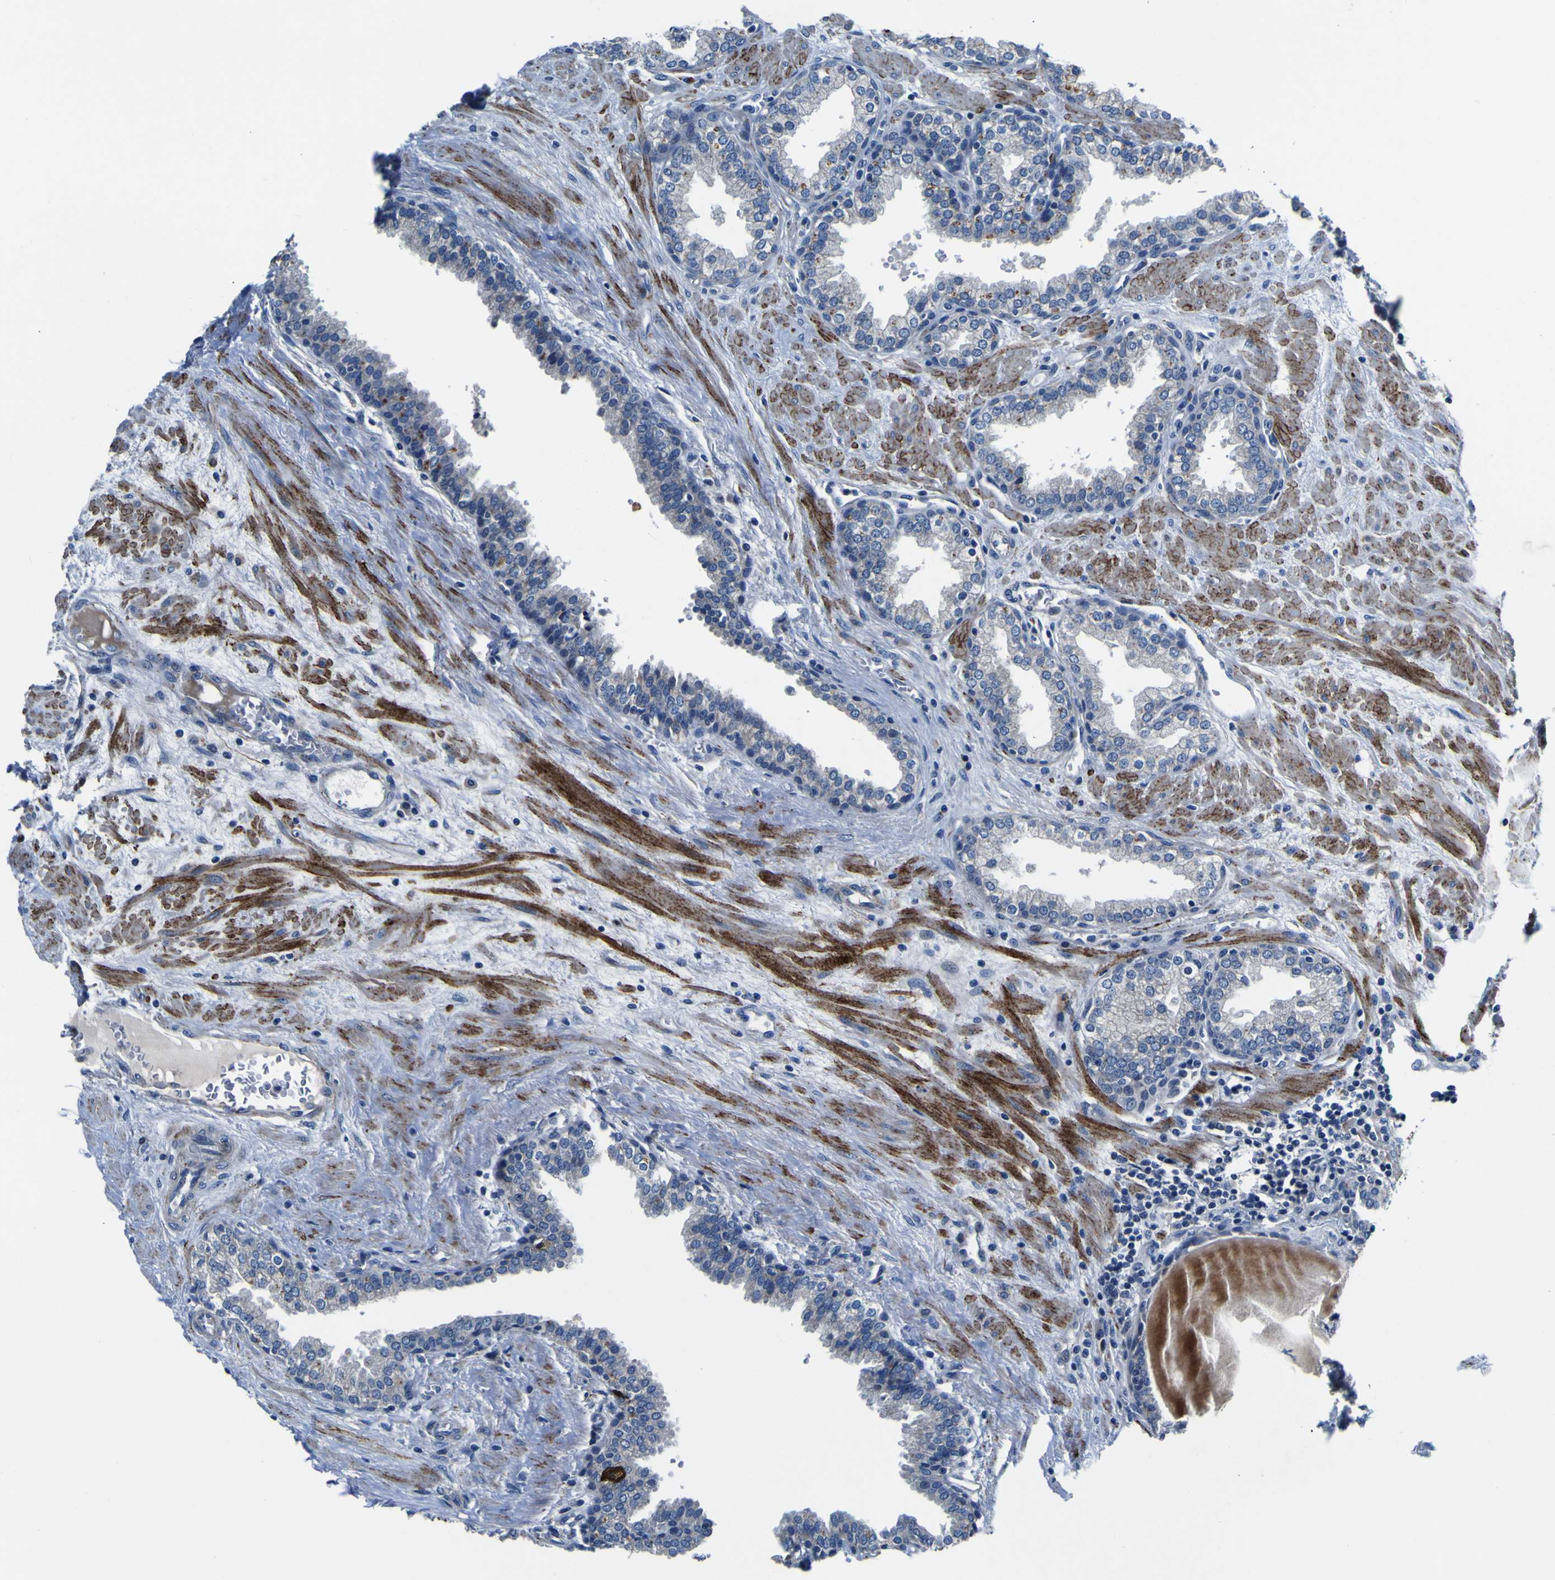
{"staining": {"intensity": "moderate", "quantity": "<25%", "location": "cytoplasmic/membranous"}, "tissue": "prostate", "cell_type": "Glandular cells", "image_type": "normal", "snomed": [{"axis": "morphology", "description": "Normal tissue, NOS"}, {"axis": "topography", "description": "Prostate"}], "caption": "Protein staining of unremarkable prostate shows moderate cytoplasmic/membranous expression in approximately <25% of glandular cells.", "gene": "AGAP3", "patient": {"sex": "male", "age": 51}}